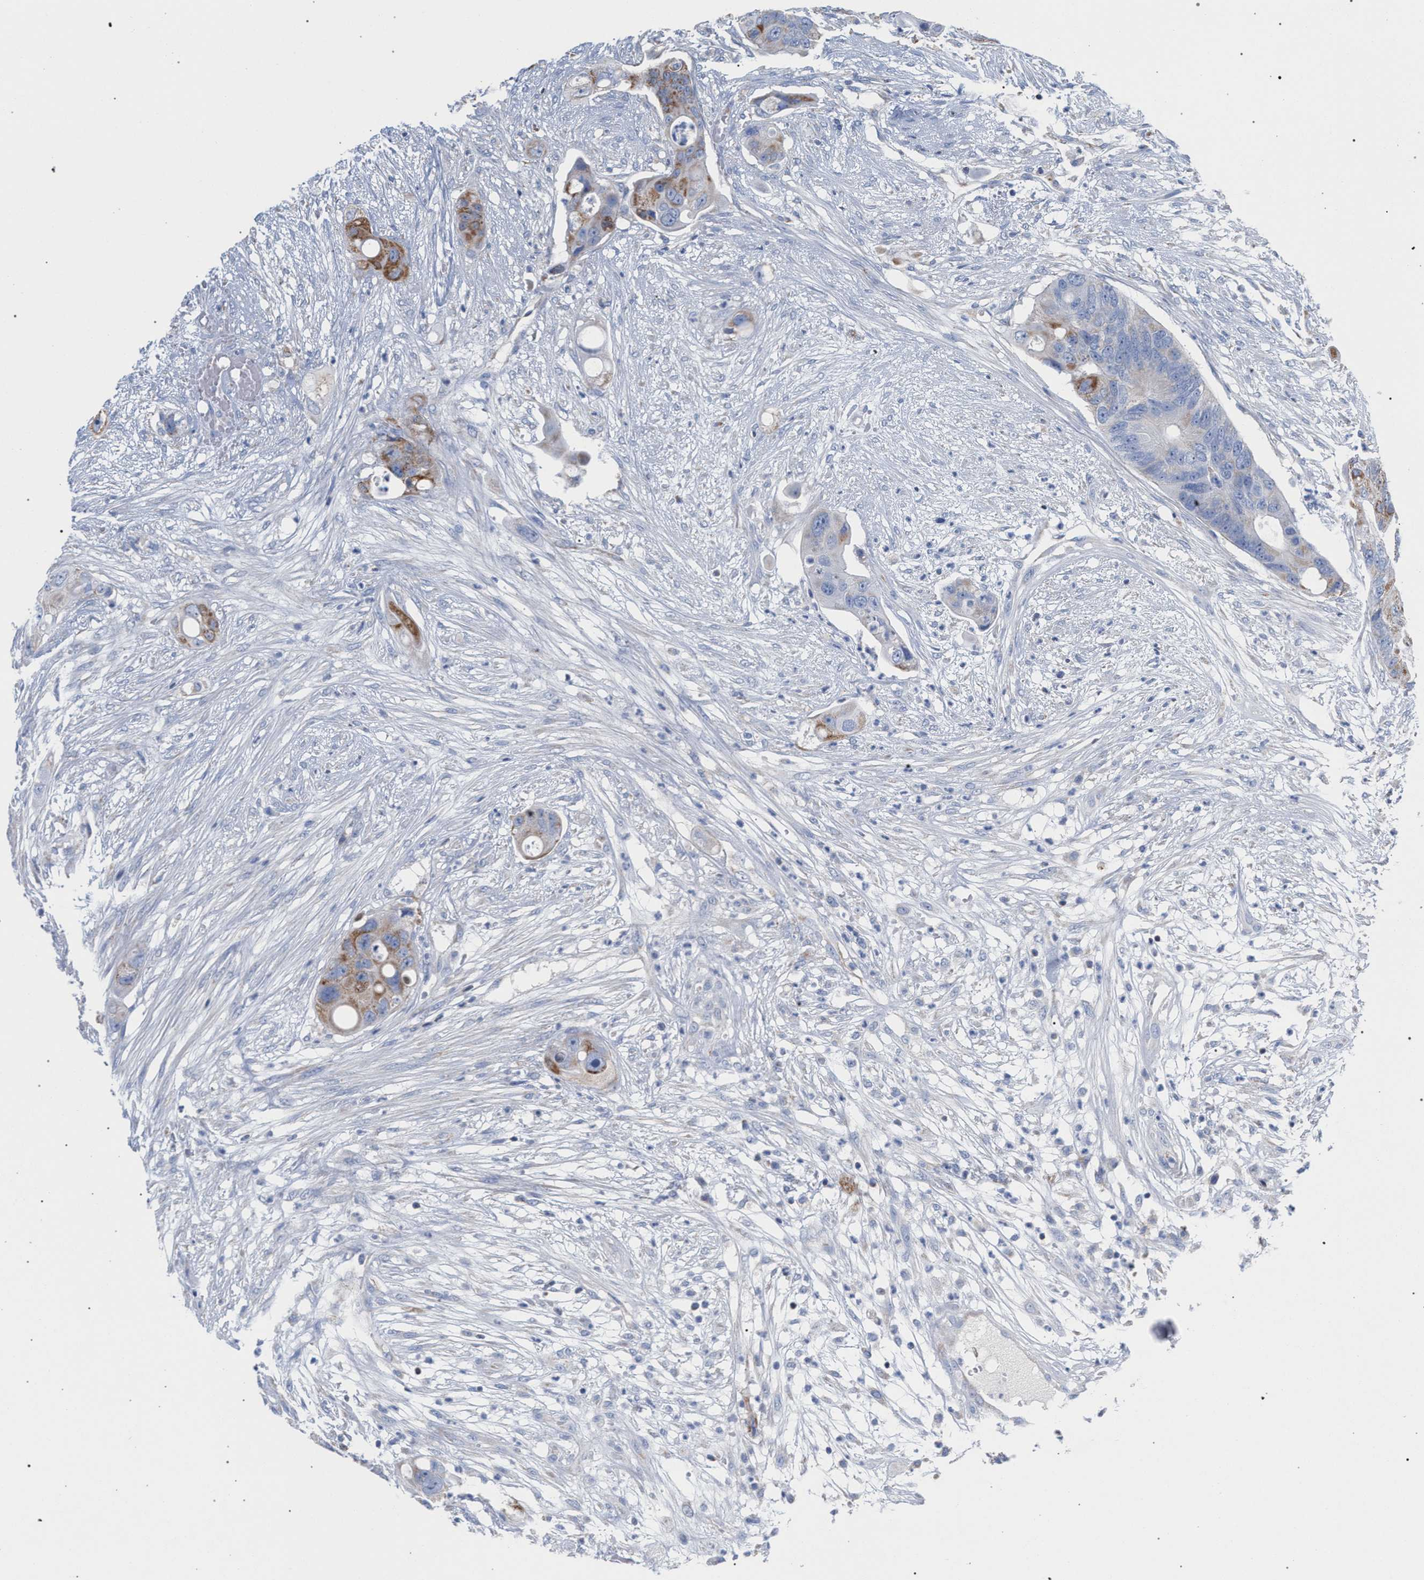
{"staining": {"intensity": "moderate", "quantity": "25%-75%", "location": "cytoplasmic/membranous"}, "tissue": "colorectal cancer", "cell_type": "Tumor cells", "image_type": "cancer", "snomed": [{"axis": "morphology", "description": "Adenocarcinoma, NOS"}, {"axis": "topography", "description": "Colon"}], "caption": "Human adenocarcinoma (colorectal) stained with a brown dye displays moderate cytoplasmic/membranous positive positivity in approximately 25%-75% of tumor cells.", "gene": "ECI2", "patient": {"sex": "female", "age": 57}}